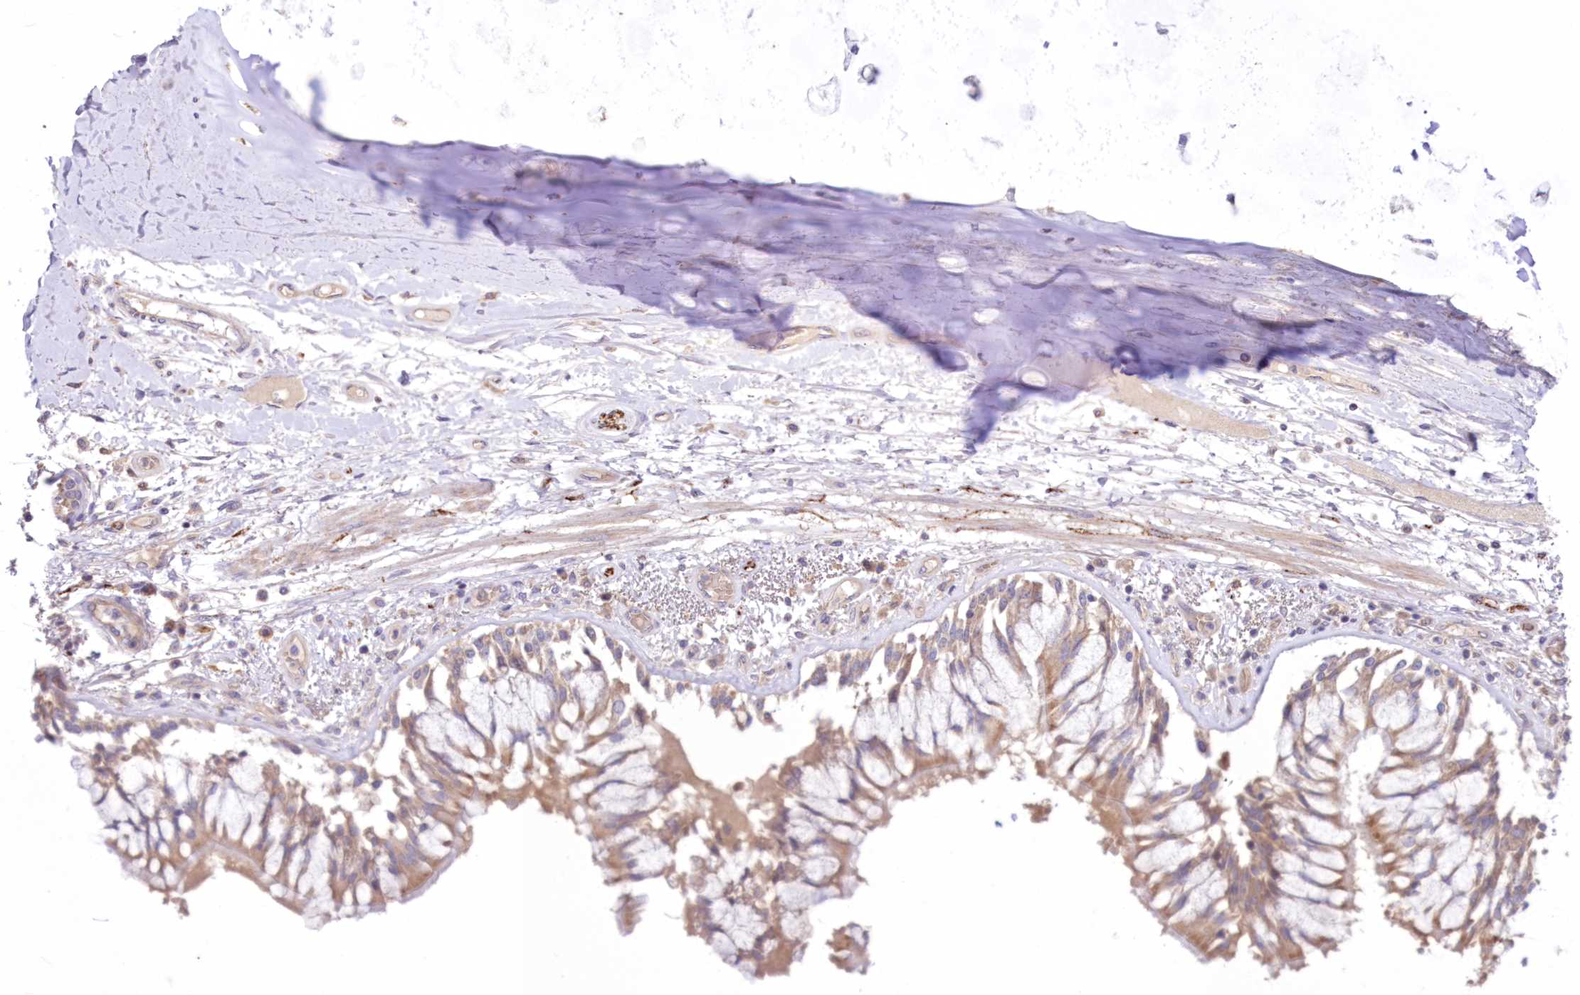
{"staining": {"intensity": "negative", "quantity": "none", "location": "none"}, "tissue": "adipose tissue", "cell_type": "Adipocytes", "image_type": "normal", "snomed": [{"axis": "morphology", "description": "Normal tissue, NOS"}, {"axis": "topography", "description": "Cartilage tissue"}, {"axis": "topography", "description": "Bronchus"}, {"axis": "topography", "description": "Lung"}, {"axis": "topography", "description": "Peripheral nerve tissue"}], "caption": "A photomicrograph of adipose tissue stained for a protein displays no brown staining in adipocytes. (DAB (3,3'-diaminobenzidine) immunohistochemistry (IHC) visualized using brightfield microscopy, high magnification).", "gene": "FCHO2", "patient": {"sex": "female", "age": 49}}